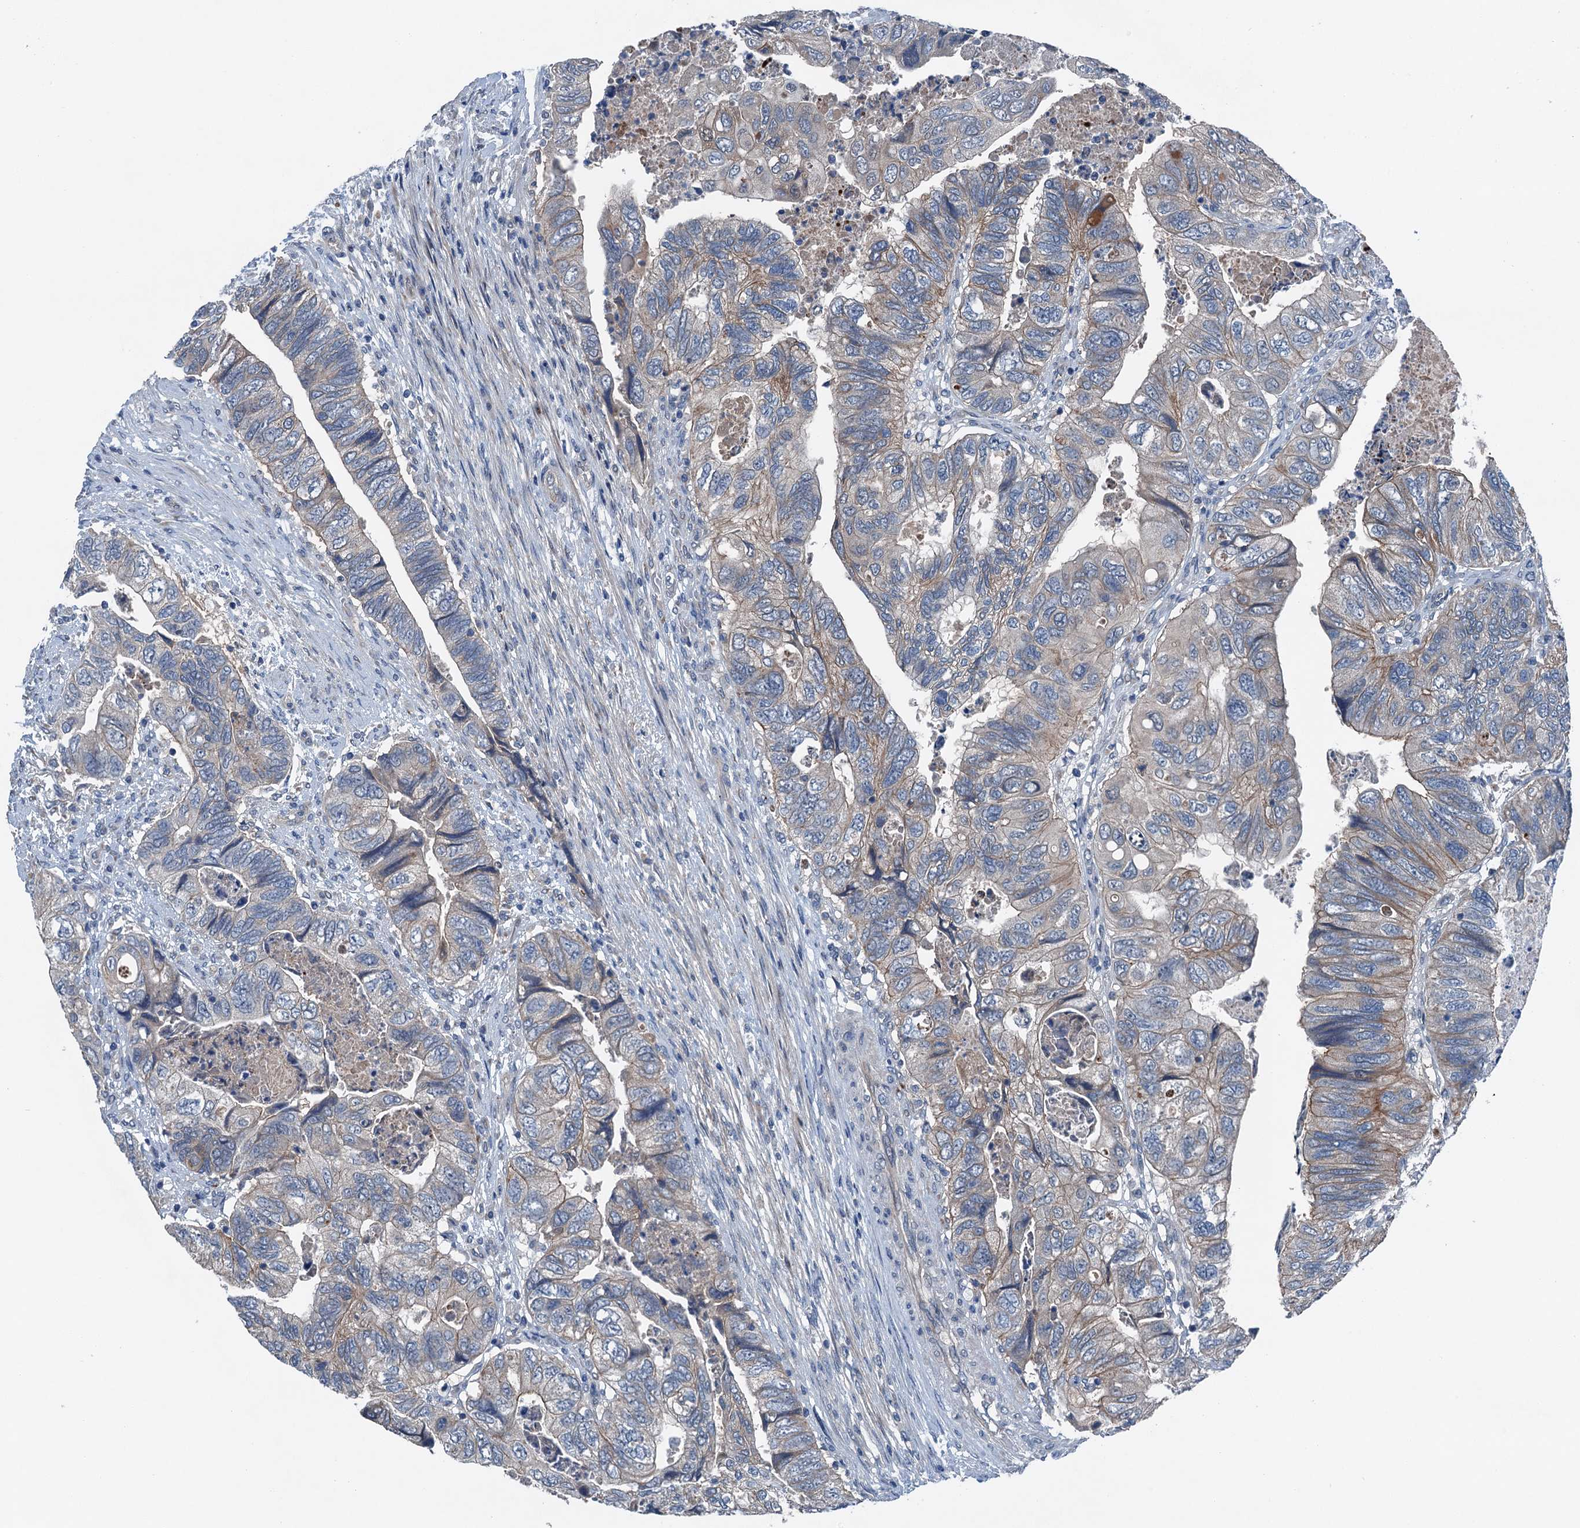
{"staining": {"intensity": "weak", "quantity": "<25%", "location": "cytoplasmic/membranous"}, "tissue": "colorectal cancer", "cell_type": "Tumor cells", "image_type": "cancer", "snomed": [{"axis": "morphology", "description": "Adenocarcinoma, NOS"}, {"axis": "topography", "description": "Rectum"}], "caption": "Protein analysis of adenocarcinoma (colorectal) demonstrates no significant expression in tumor cells. (DAB (3,3'-diaminobenzidine) IHC with hematoxylin counter stain).", "gene": "SLC2A10", "patient": {"sex": "male", "age": 63}}